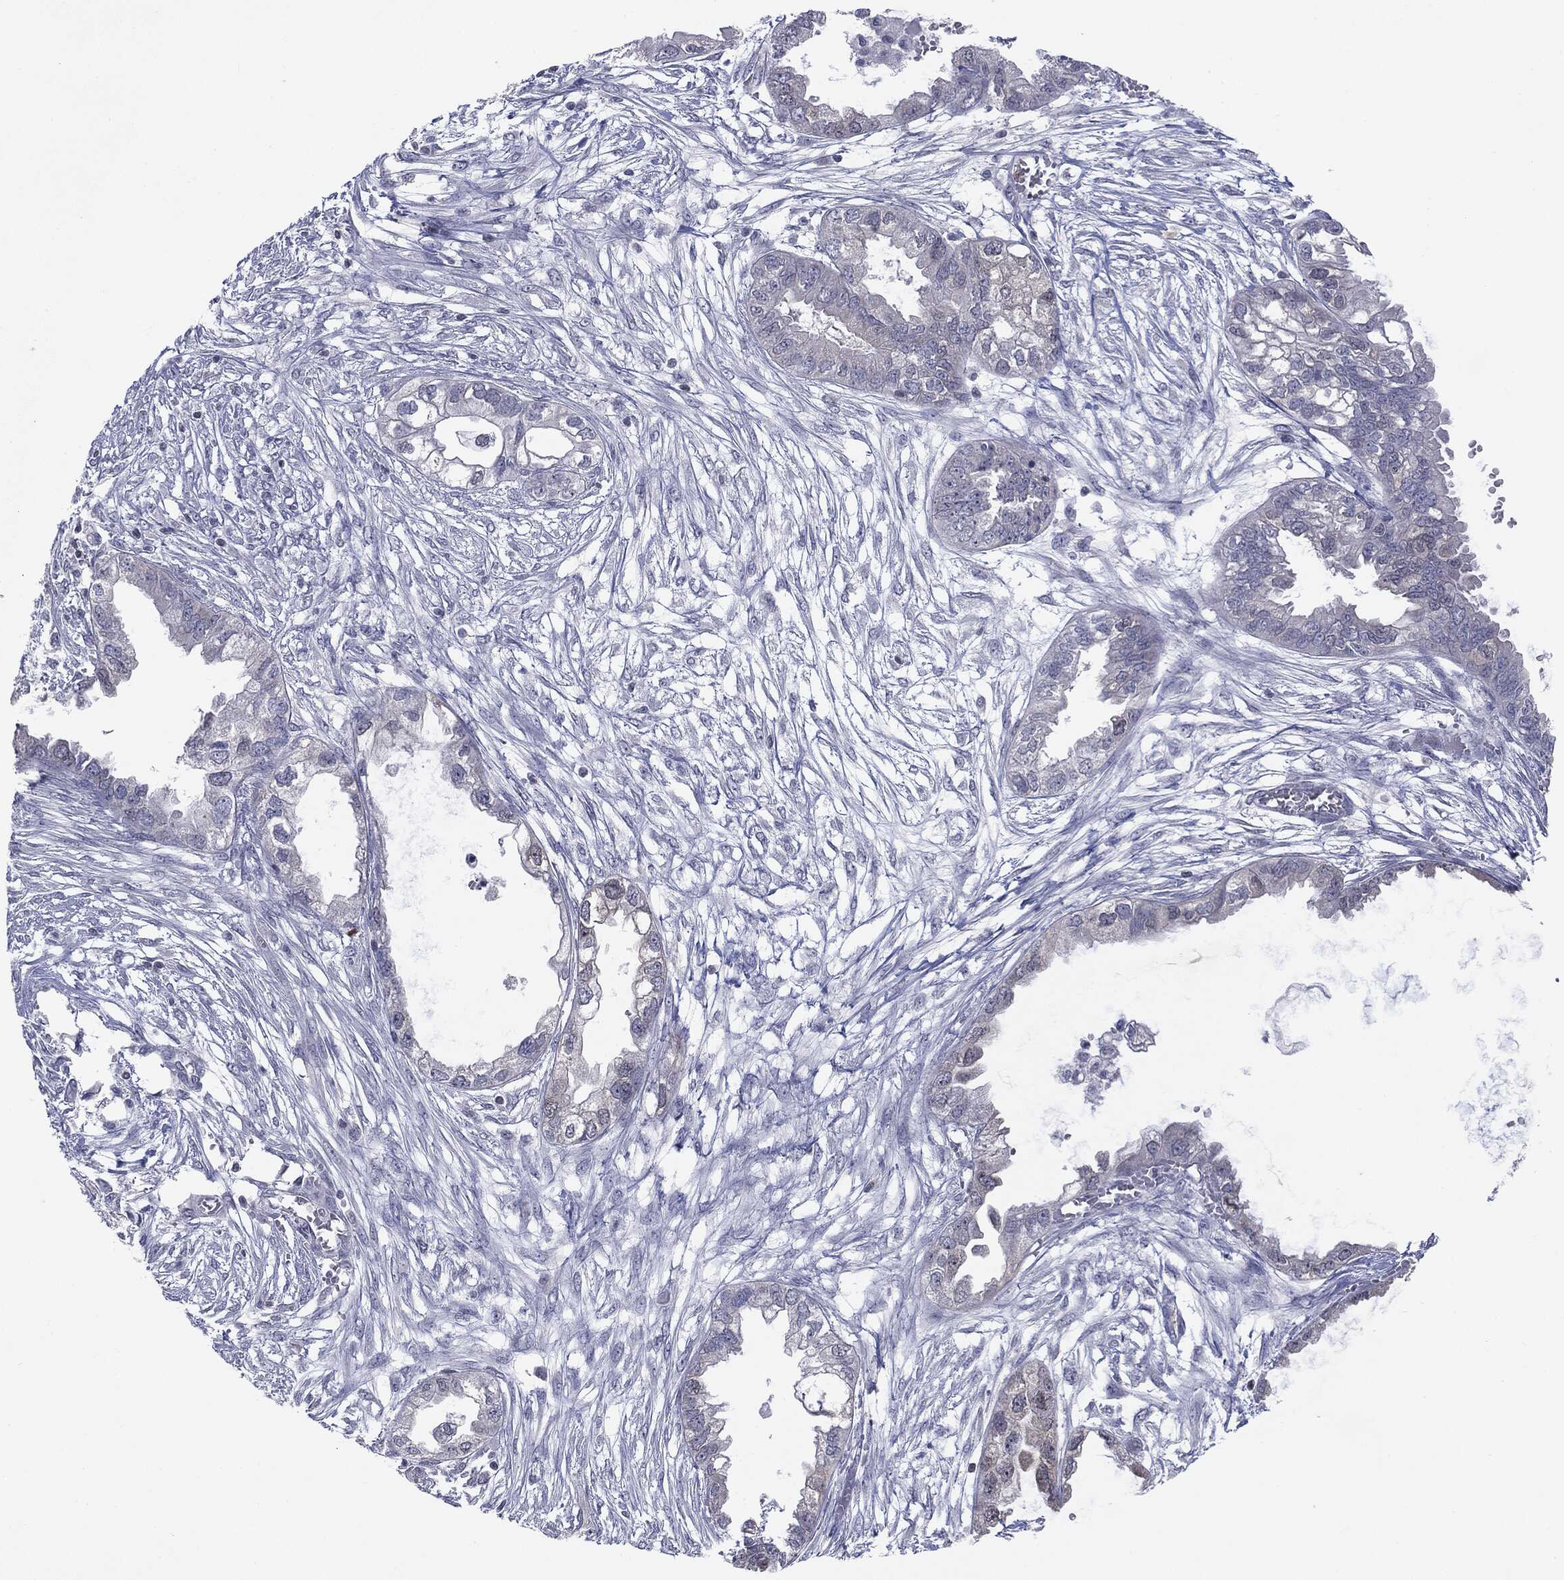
{"staining": {"intensity": "negative", "quantity": "none", "location": "none"}, "tissue": "endometrial cancer", "cell_type": "Tumor cells", "image_type": "cancer", "snomed": [{"axis": "morphology", "description": "Adenocarcinoma, NOS"}, {"axis": "morphology", "description": "Adenocarcinoma, metastatic, NOS"}, {"axis": "topography", "description": "Adipose tissue"}, {"axis": "topography", "description": "Endometrium"}], "caption": "Tumor cells are negative for protein expression in human endometrial adenocarcinoma. Nuclei are stained in blue.", "gene": "KIF2C", "patient": {"sex": "female", "age": 67}}